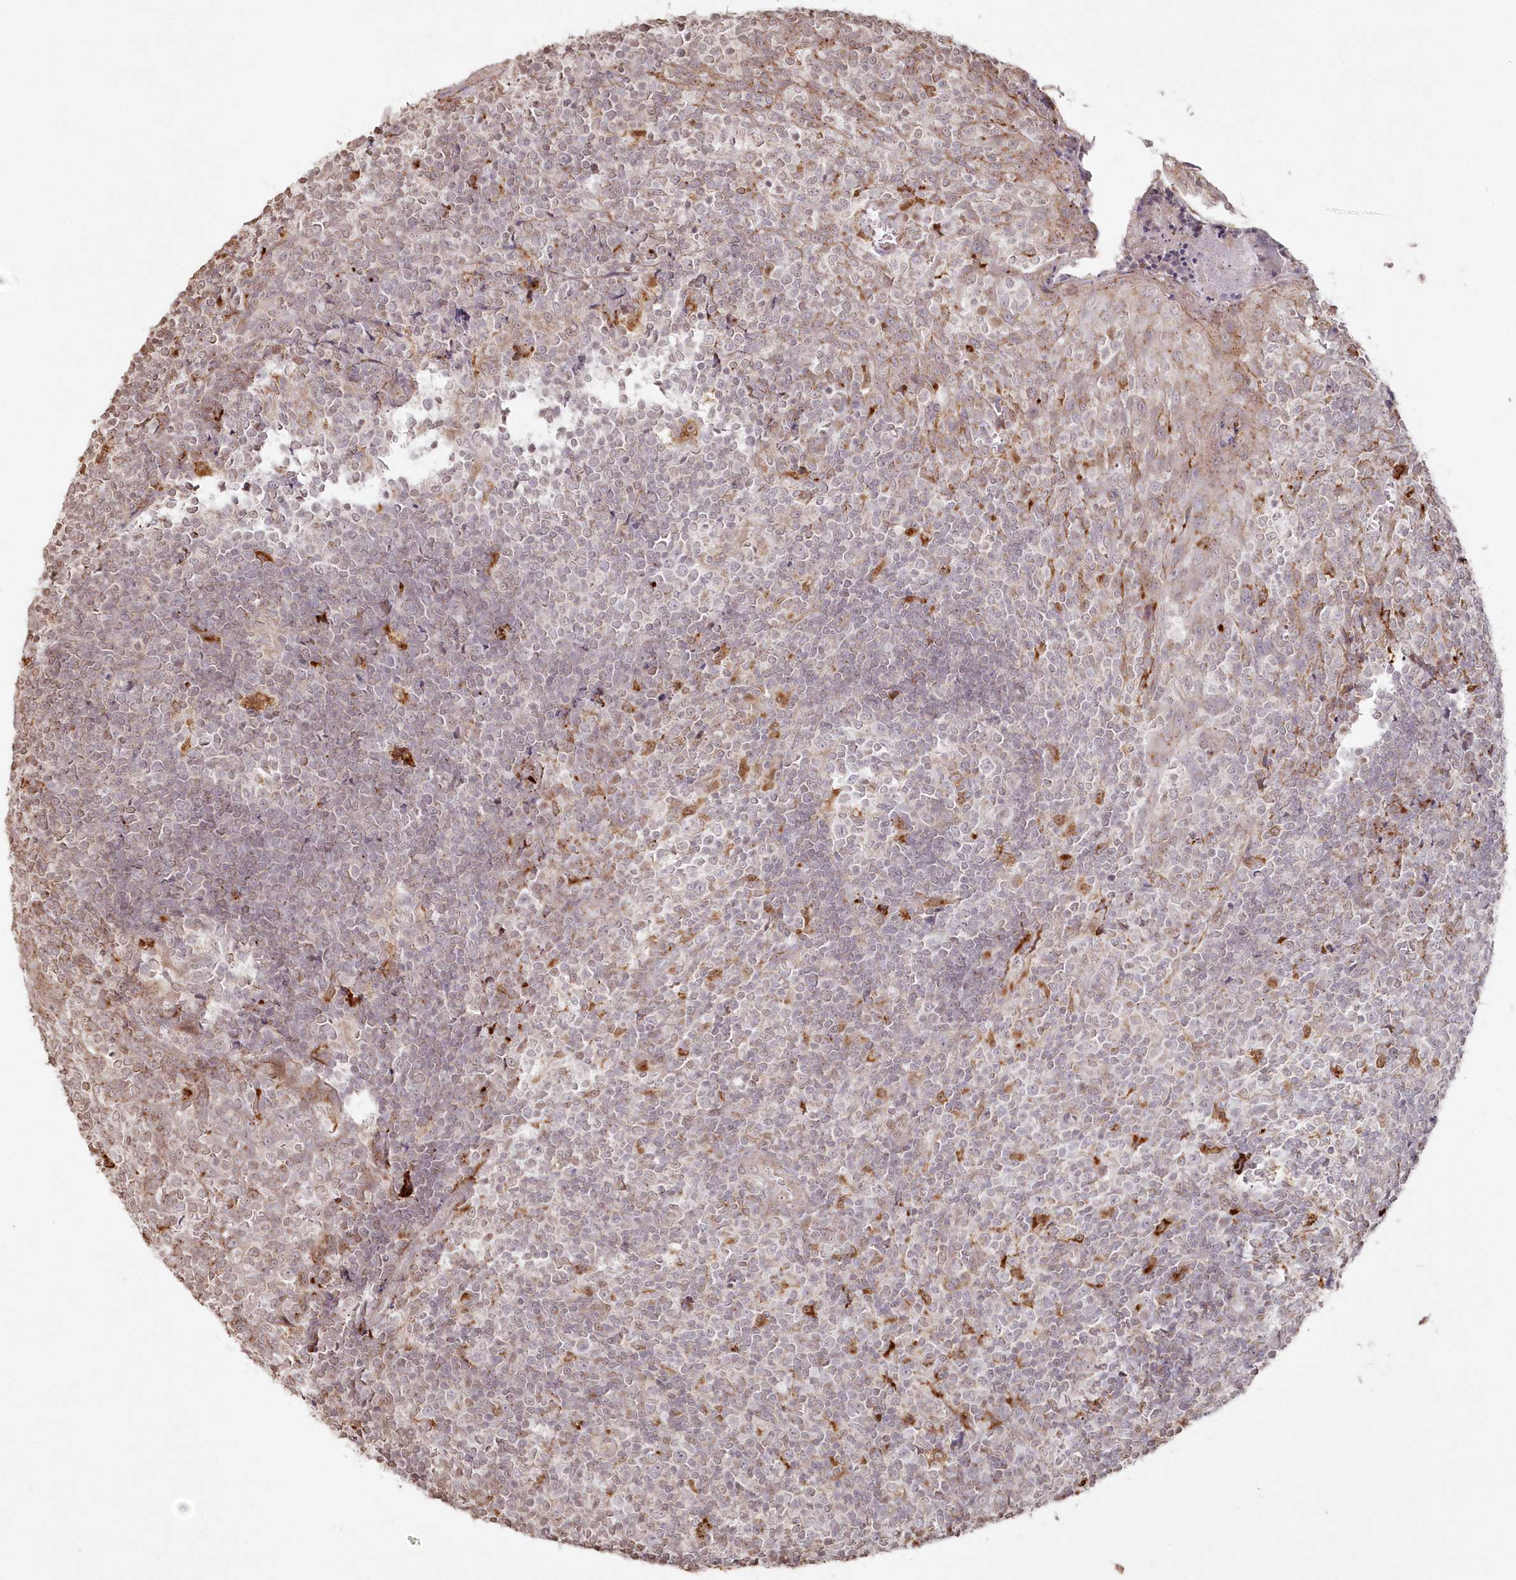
{"staining": {"intensity": "moderate", "quantity": "<25%", "location": "cytoplasmic/membranous"}, "tissue": "tonsil", "cell_type": "Germinal center cells", "image_type": "normal", "snomed": [{"axis": "morphology", "description": "Normal tissue, NOS"}, {"axis": "topography", "description": "Tonsil"}], "caption": "Approximately <25% of germinal center cells in unremarkable human tonsil reveal moderate cytoplasmic/membranous protein expression as visualized by brown immunohistochemical staining.", "gene": "ARSB", "patient": {"sex": "female", "age": 19}}